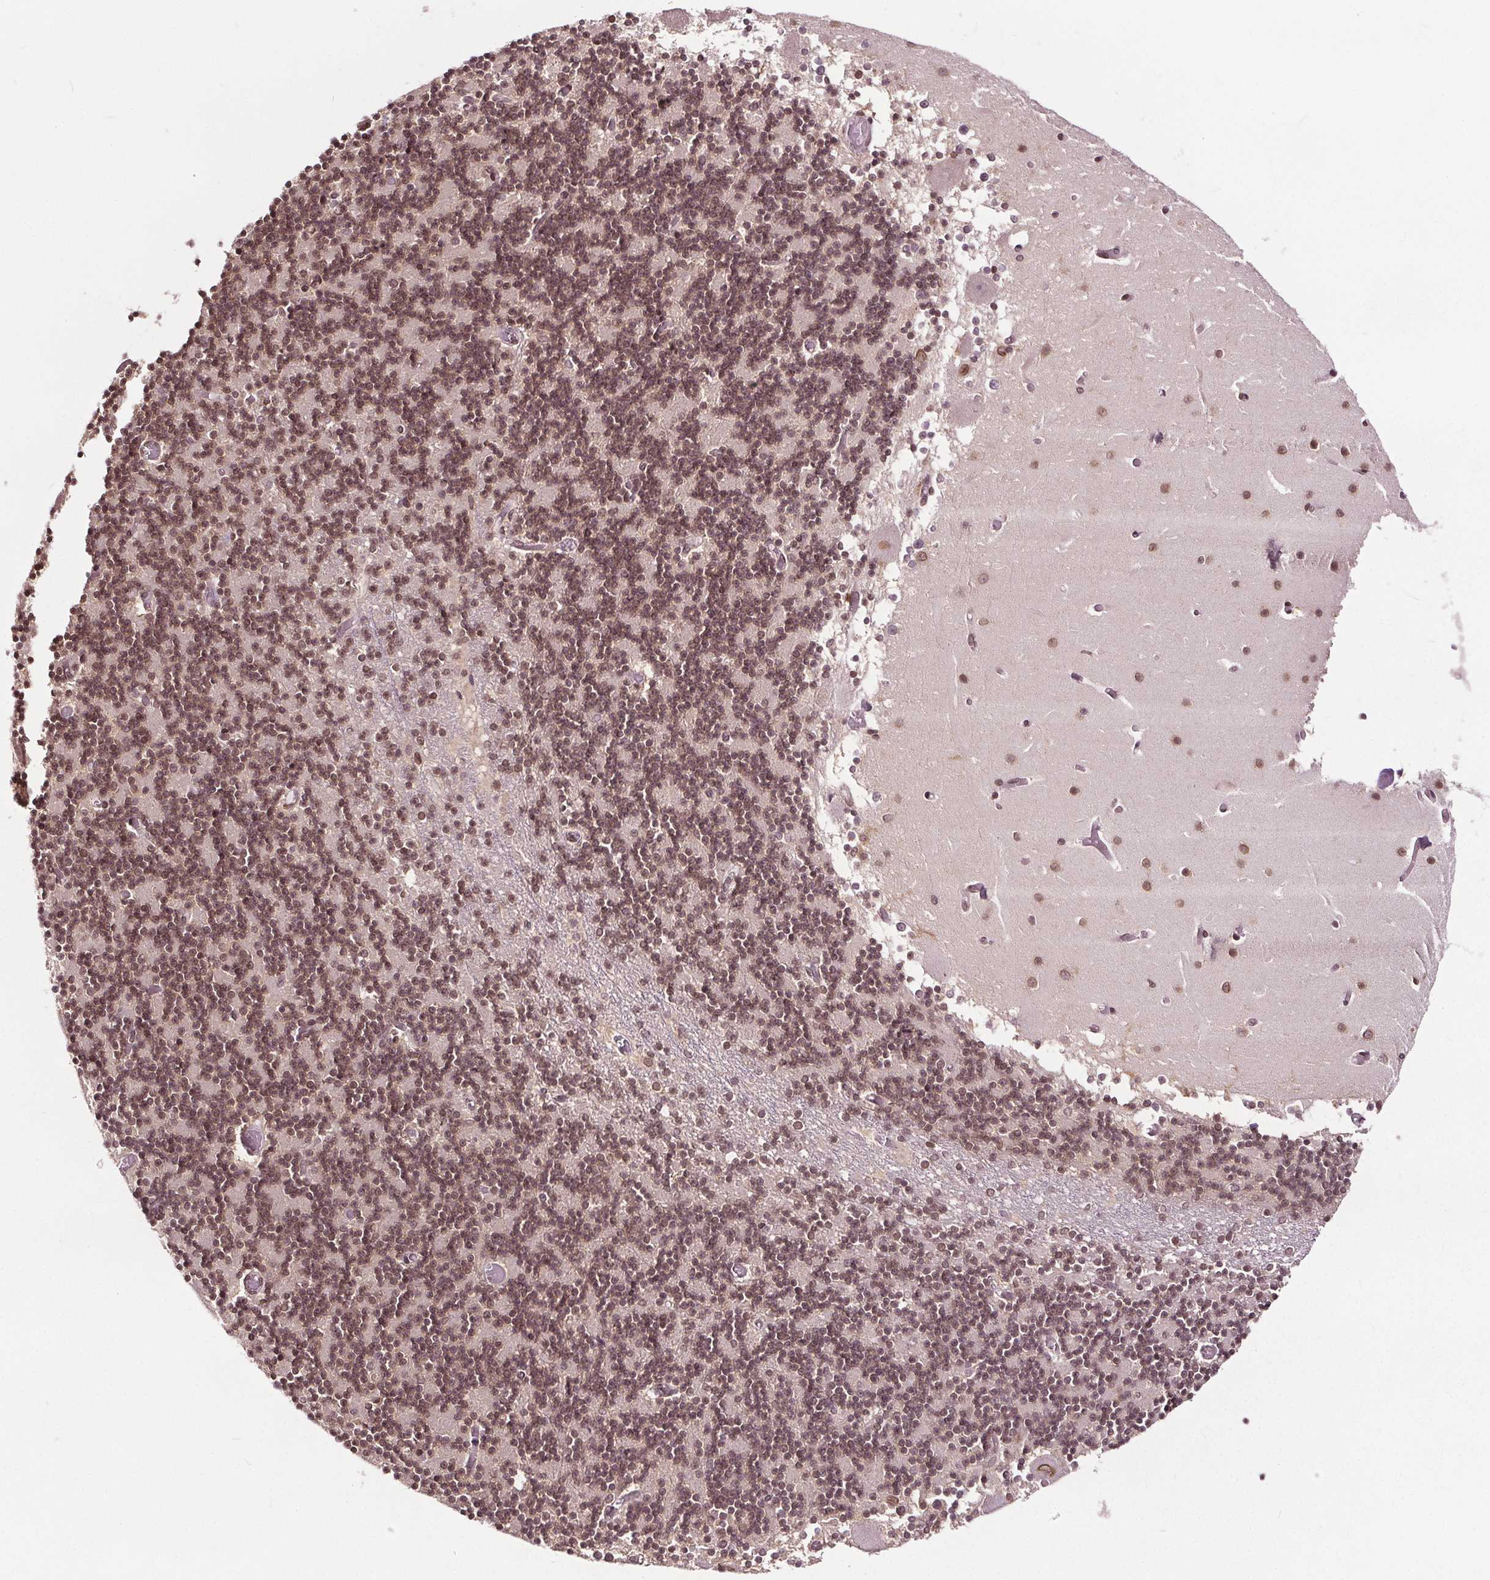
{"staining": {"intensity": "moderate", "quantity": "25%-75%", "location": "nuclear"}, "tissue": "cerebellum", "cell_type": "Cells in granular layer", "image_type": "normal", "snomed": [{"axis": "morphology", "description": "Normal tissue, NOS"}, {"axis": "topography", "description": "Cerebellum"}], "caption": "Immunohistochemical staining of benign human cerebellum shows moderate nuclear protein expression in about 25%-75% of cells in granular layer.", "gene": "TTC39C", "patient": {"sex": "female", "age": 28}}